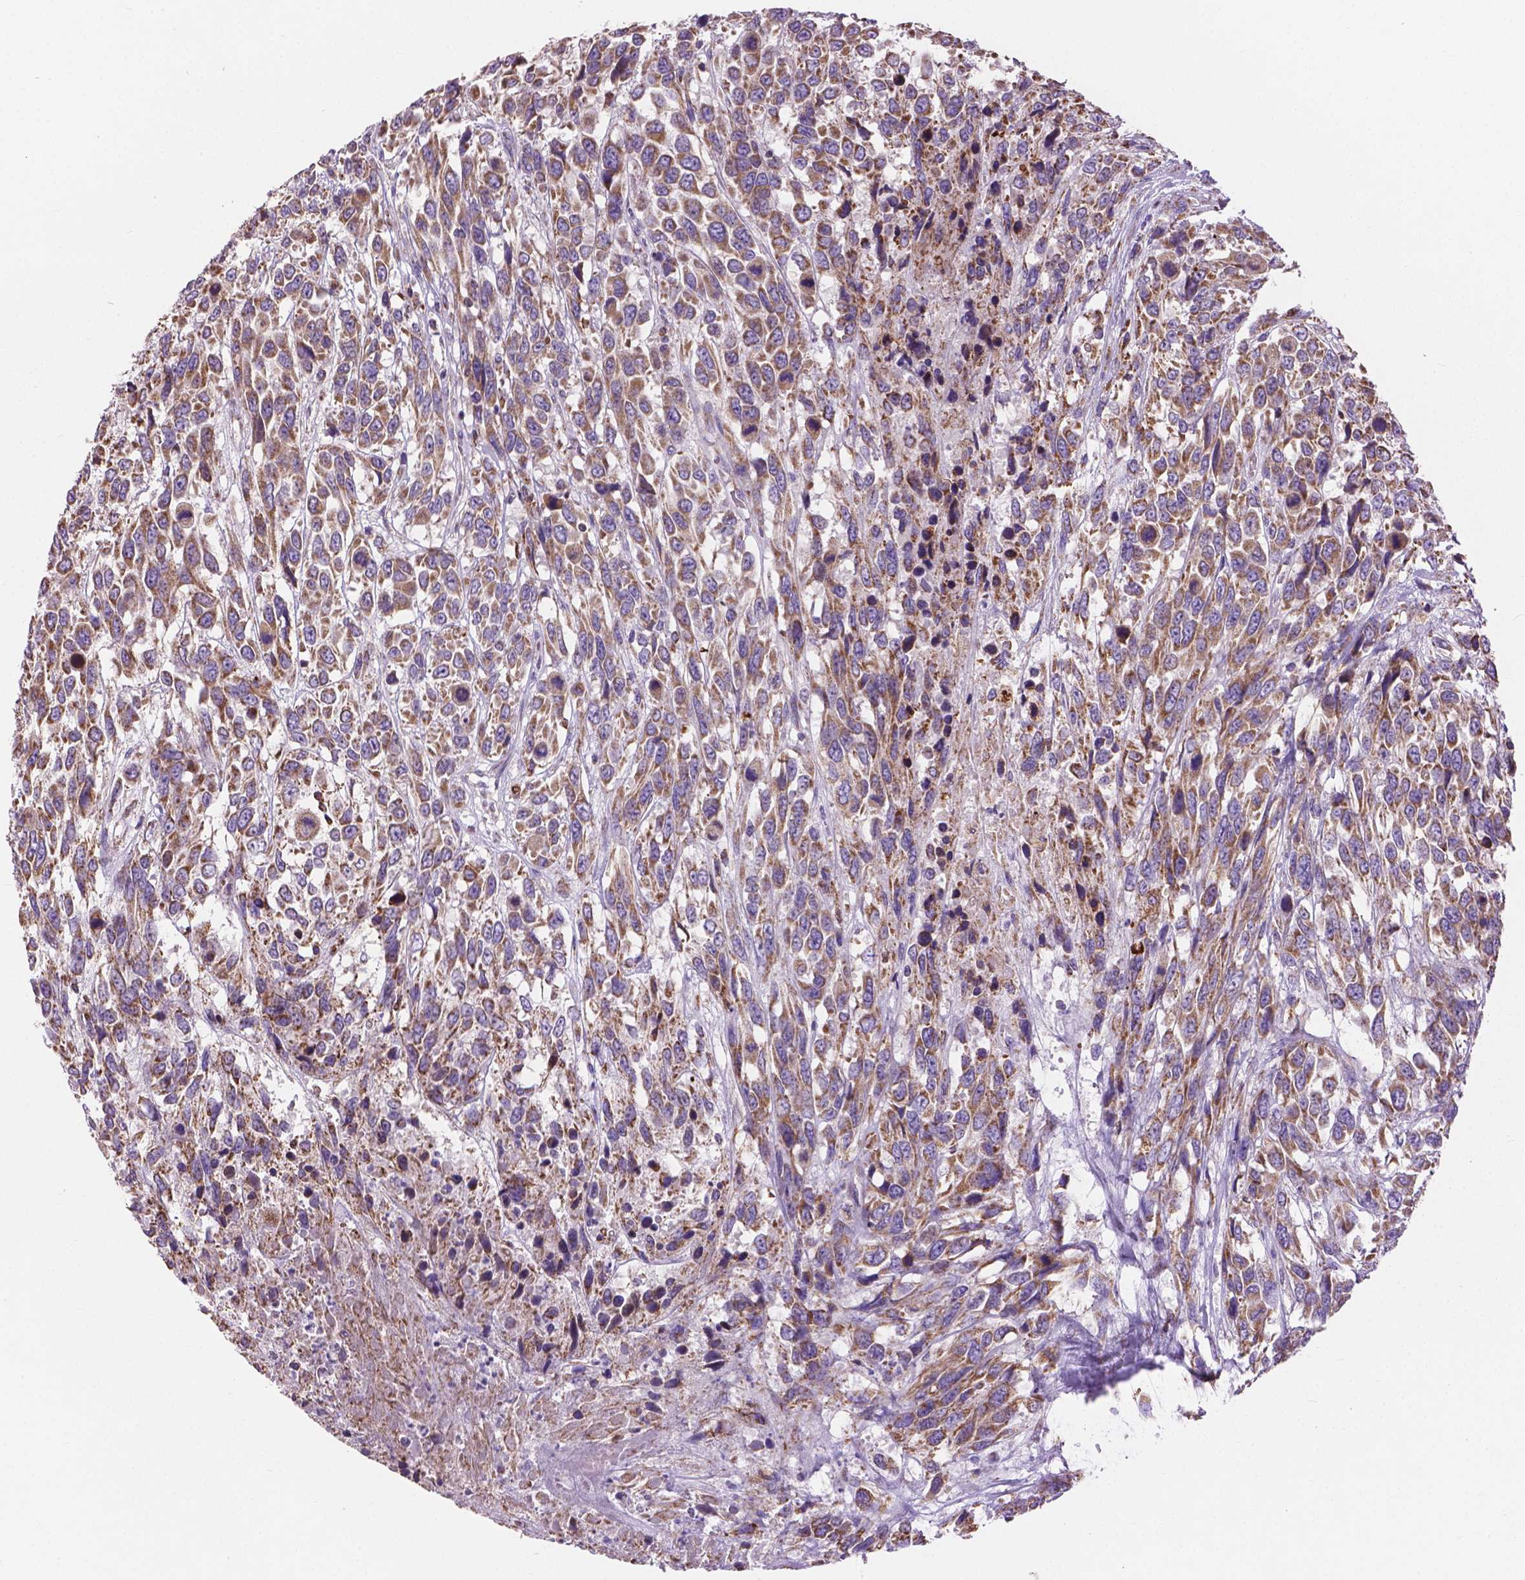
{"staining": {"intensity": "moderate", "quantity": ">75%", "location": "cytoplasmic/membranous"}, "tissue": "urothelial cancer", "cell_type": "Tumor cells", "image_type": "cancer", "snomed": [{"axis": "morphology", "description": "Urothelial carcinoma, High grade"}, {"axis": "topography", "description": "Urinary bladder"}], "caption": "Approximately >75% of tumor cells in human high-grade urothelial carcinoma show moderate cytoplasmic/membranous protein expression as visualized by brown immunohistochemical staining.", "gene": "VDAC1", "patient": {"sex": "female", "age": 70}}